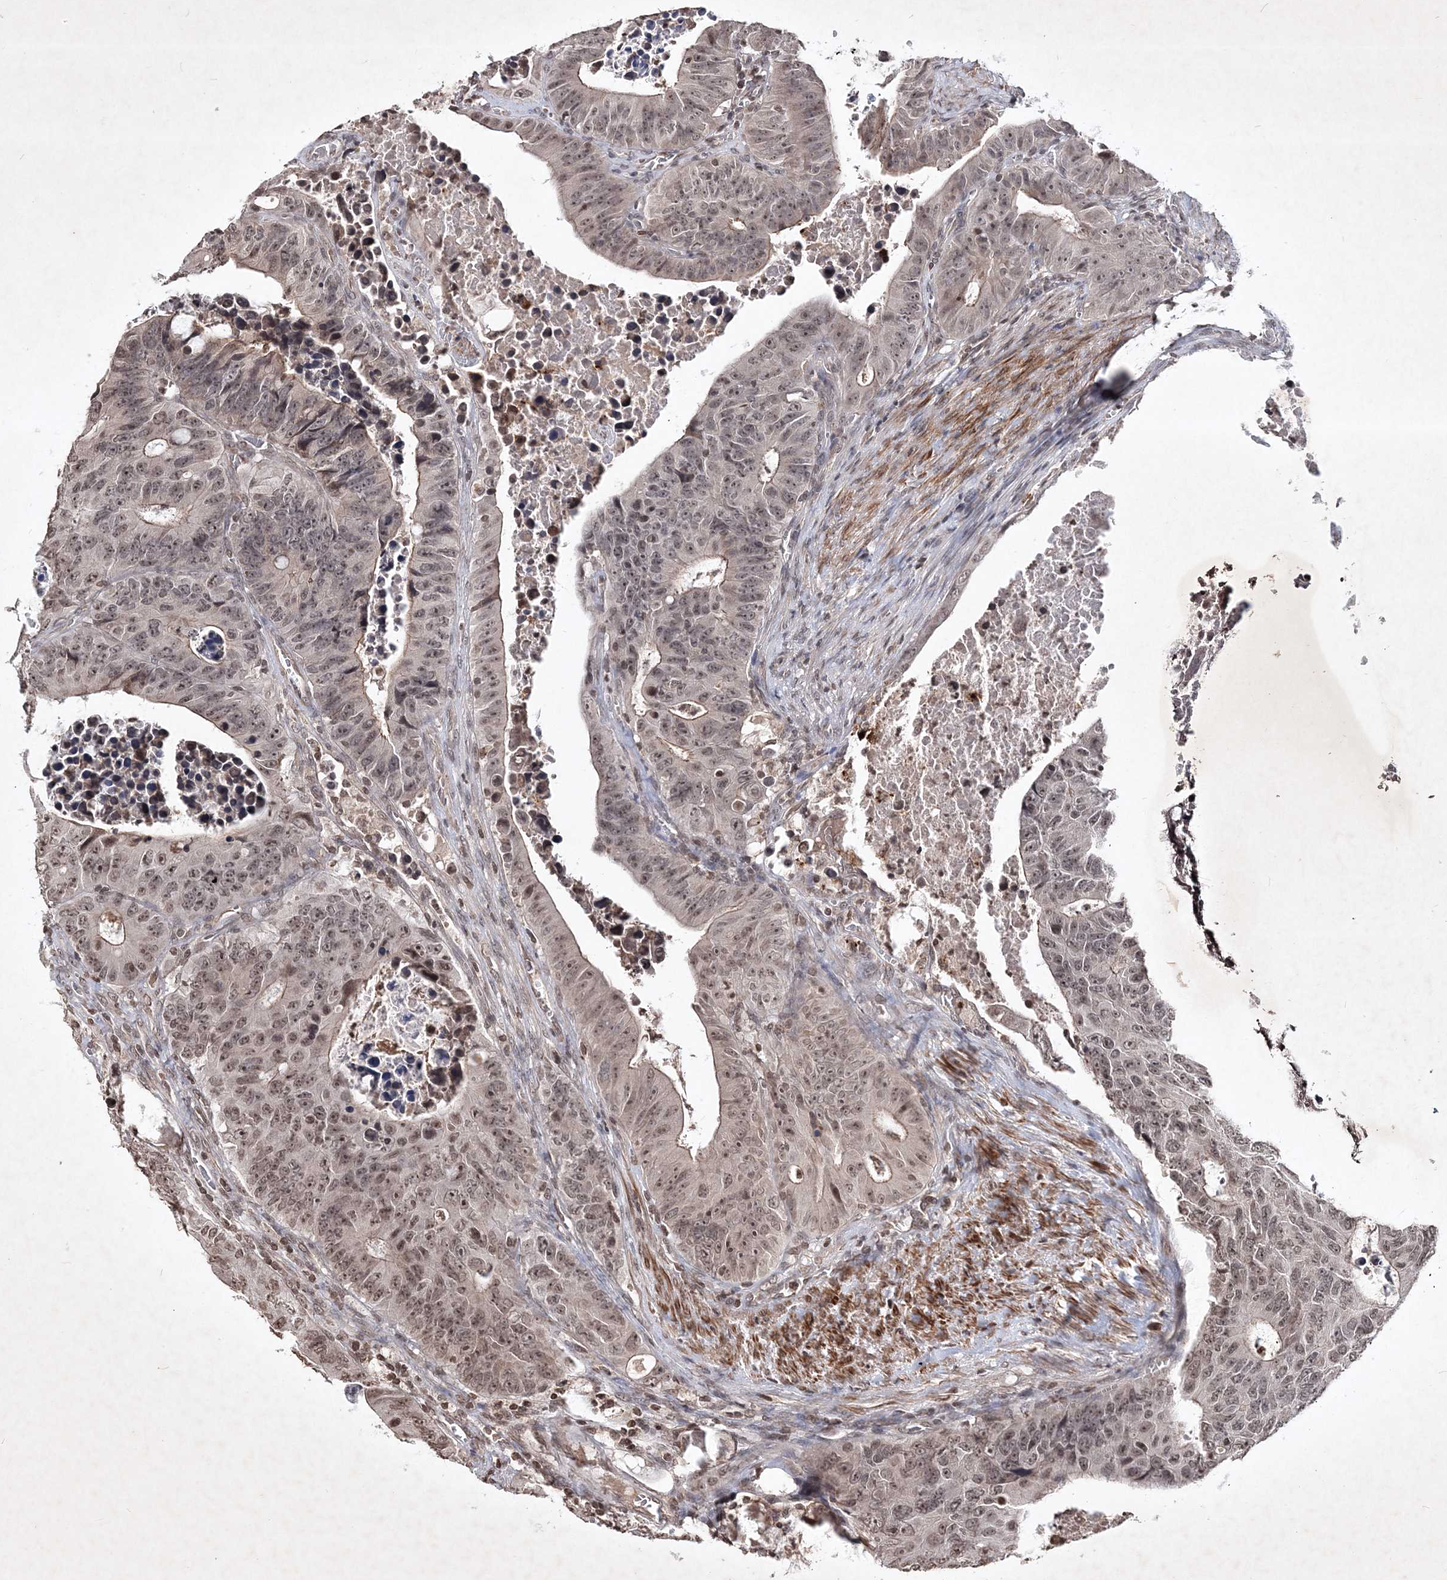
{"staining": {"intensity": "moderate", "quantity": "25%-75%", "location": "cytoplasmic/membranous,nuclear"}, "tissue": "colorectal cancer", "cell_type": "Tumor cells", "image_type": "cancer", "snomed": [{"axis": "morphology", "description": "Adenocarcinoma, NOS"}, {"axis": "topography", "description": "Colon"}], "caption": "Protein staining demonstrates moderate cytoplasmic/membranous and nuclear expression in approximately 25%-75% of tumor cells in colorectal cancer. Nuclei are stained in blue.", "gene": "SOWAHB", "patient": {"sex": "male", "age": 87}}